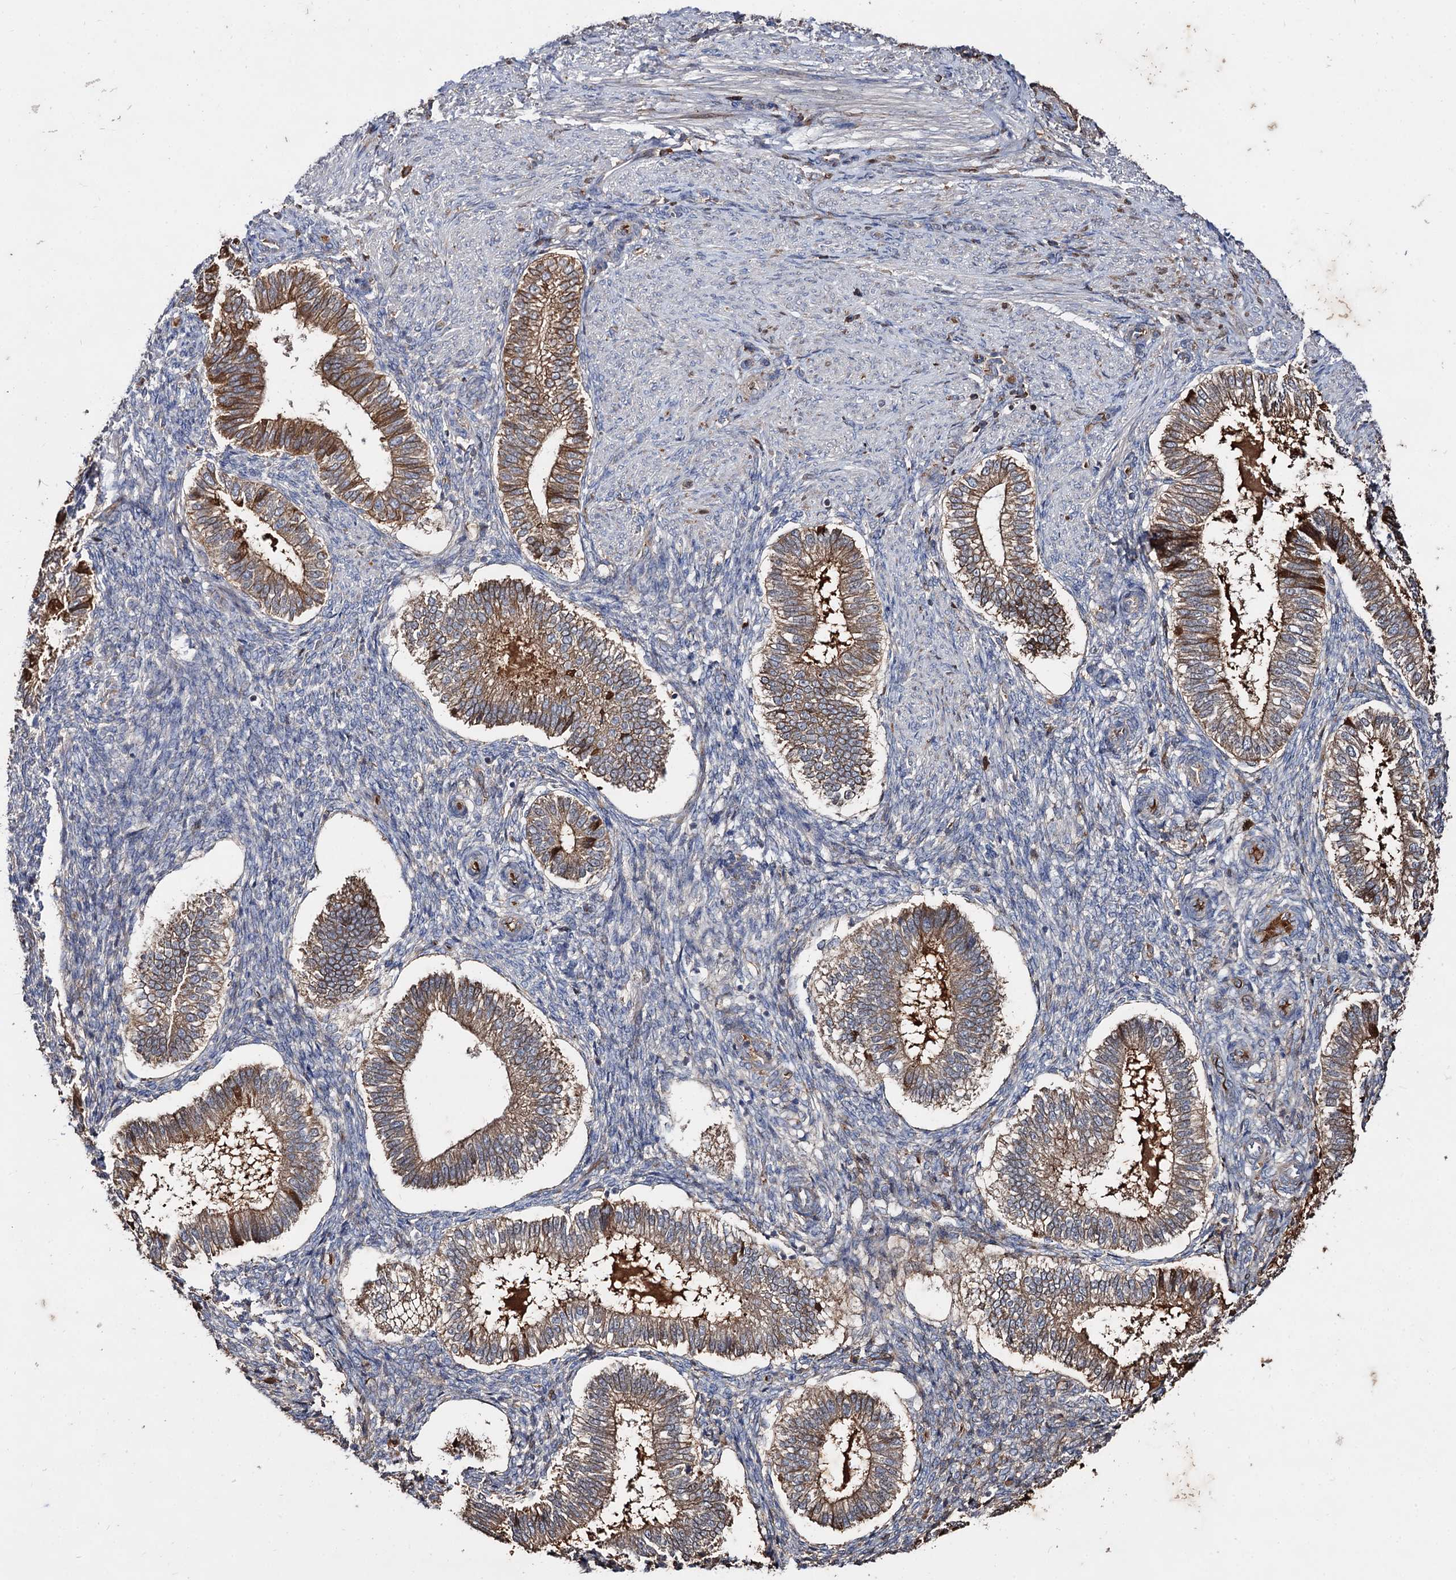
{"staining": {"intensity": "moderate", "quantity": "25%-75%", "location": "cytoplasmic/membranous"}, "tissue": "endometrium", "cell_type": "Cells in endometrial stroma", "image_type": "normal", "snomed": [{"axis": "morphology", "description": "Normal tissue, NOS"}, {"axis": "topography", "description": "Endometrium"}], "caption": "Moderate cytoplasmic/membranous staining is identified in about 25%-75% of cells in endometrial stroma in unremarkable endometrium.", "gene": "ARFIP2", "patient": {"sex": "female", "age": 25}}